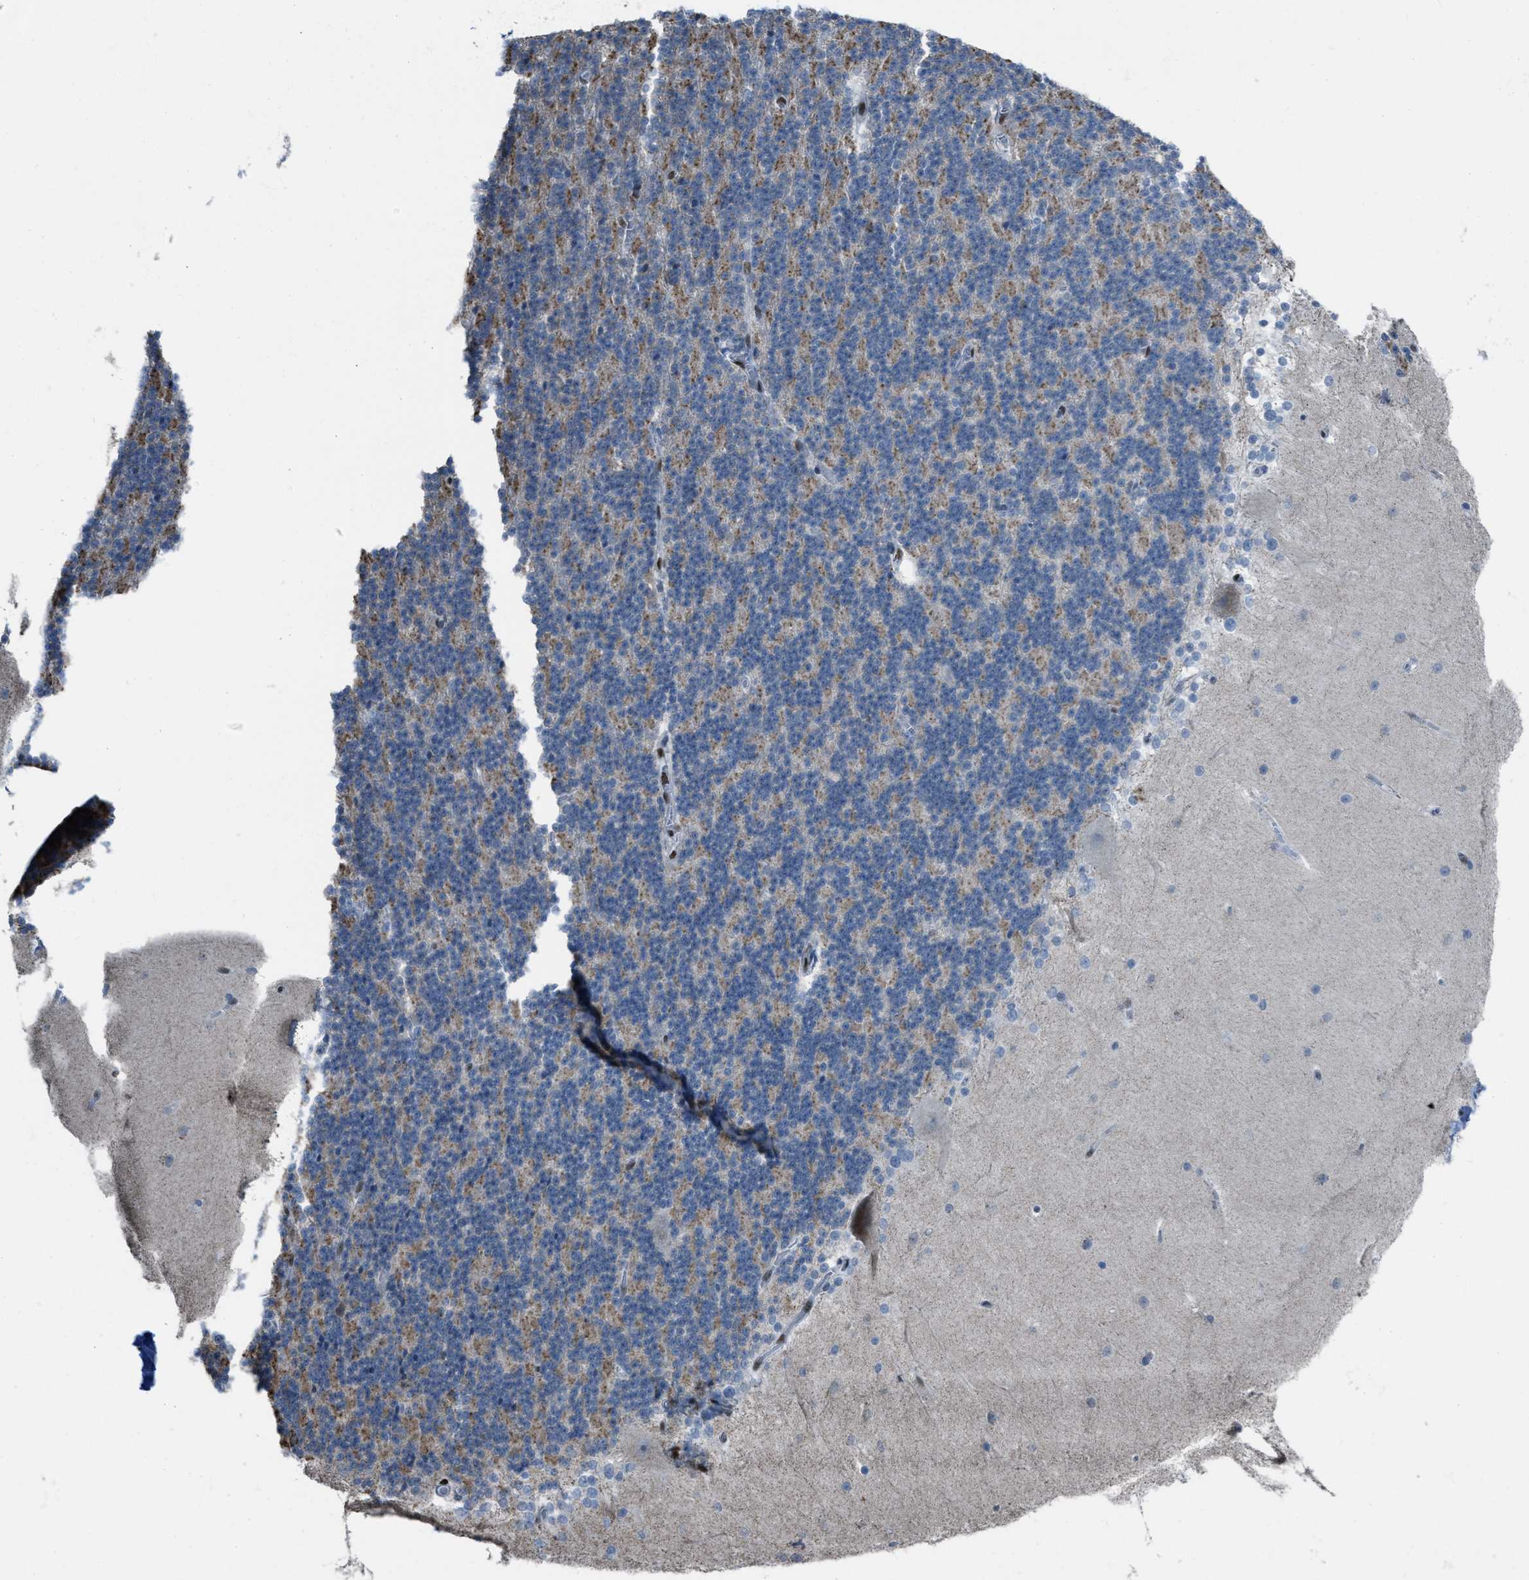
{"staining": {"intensity": "moderate", "quantity": ">75%", "location": "cytoplasmic/membranous"}, "tissue": "cerebellum", "cell_type": "Cells in granular layer", "image_type": "normal", "snomed": [{"axis": "morphology", "description": "Normal tissue, NOS"}, {"axis": "topography", "description": "Cerebellum"}], "caption": "IHC of unremarkable human cerebellum reveals medium levels of moderate cytoplasmic/membranous positivity in about >75% of cells in granular layer. (IHC, brightfield microscopy, high magnification).", "gene": "SLFN5", "patient": {"sex": "female", "age": 19}}